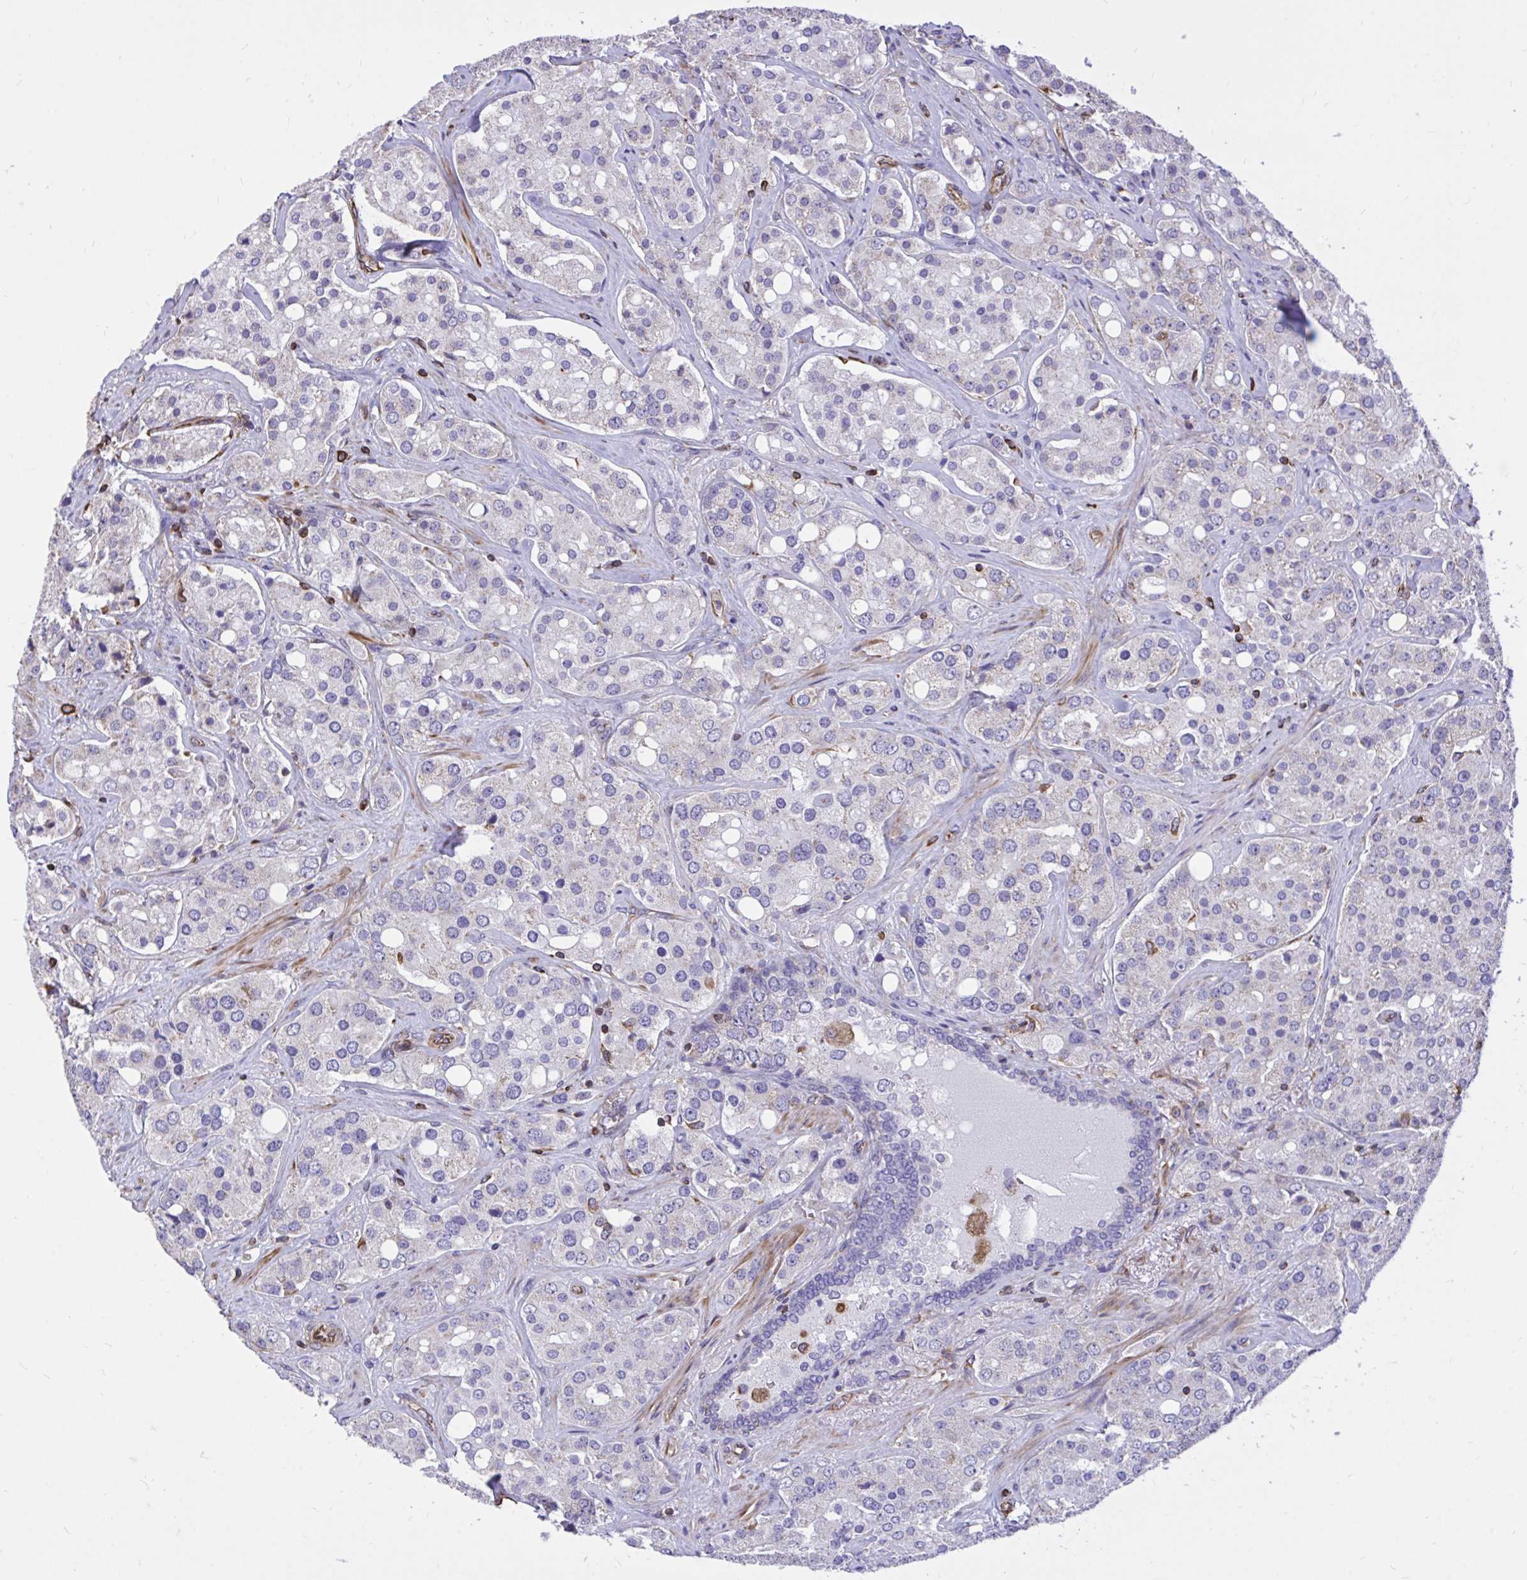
{"staining": {"intensity": "negative", "quantity": "none", "location": "none"}, "tissue": "prostate cancer", "cell_type": "Tumor cells", "image_type": "cancer", "snomed": [{"axis": "morphology", "description": "Adenocarcinoma, High grade"}, {"axis": "topography", "description": "Prostate"}], "caption": "High-grade adenocarcinoma (prostate) was stained to show a protein in brown. There is no significant positivity in tumor cells. (DAB immunohistochemistry (IHC) with hematoxylin counter stain).", "gene": "RNF103", "patient": {"sex": "male", "age": 67}}